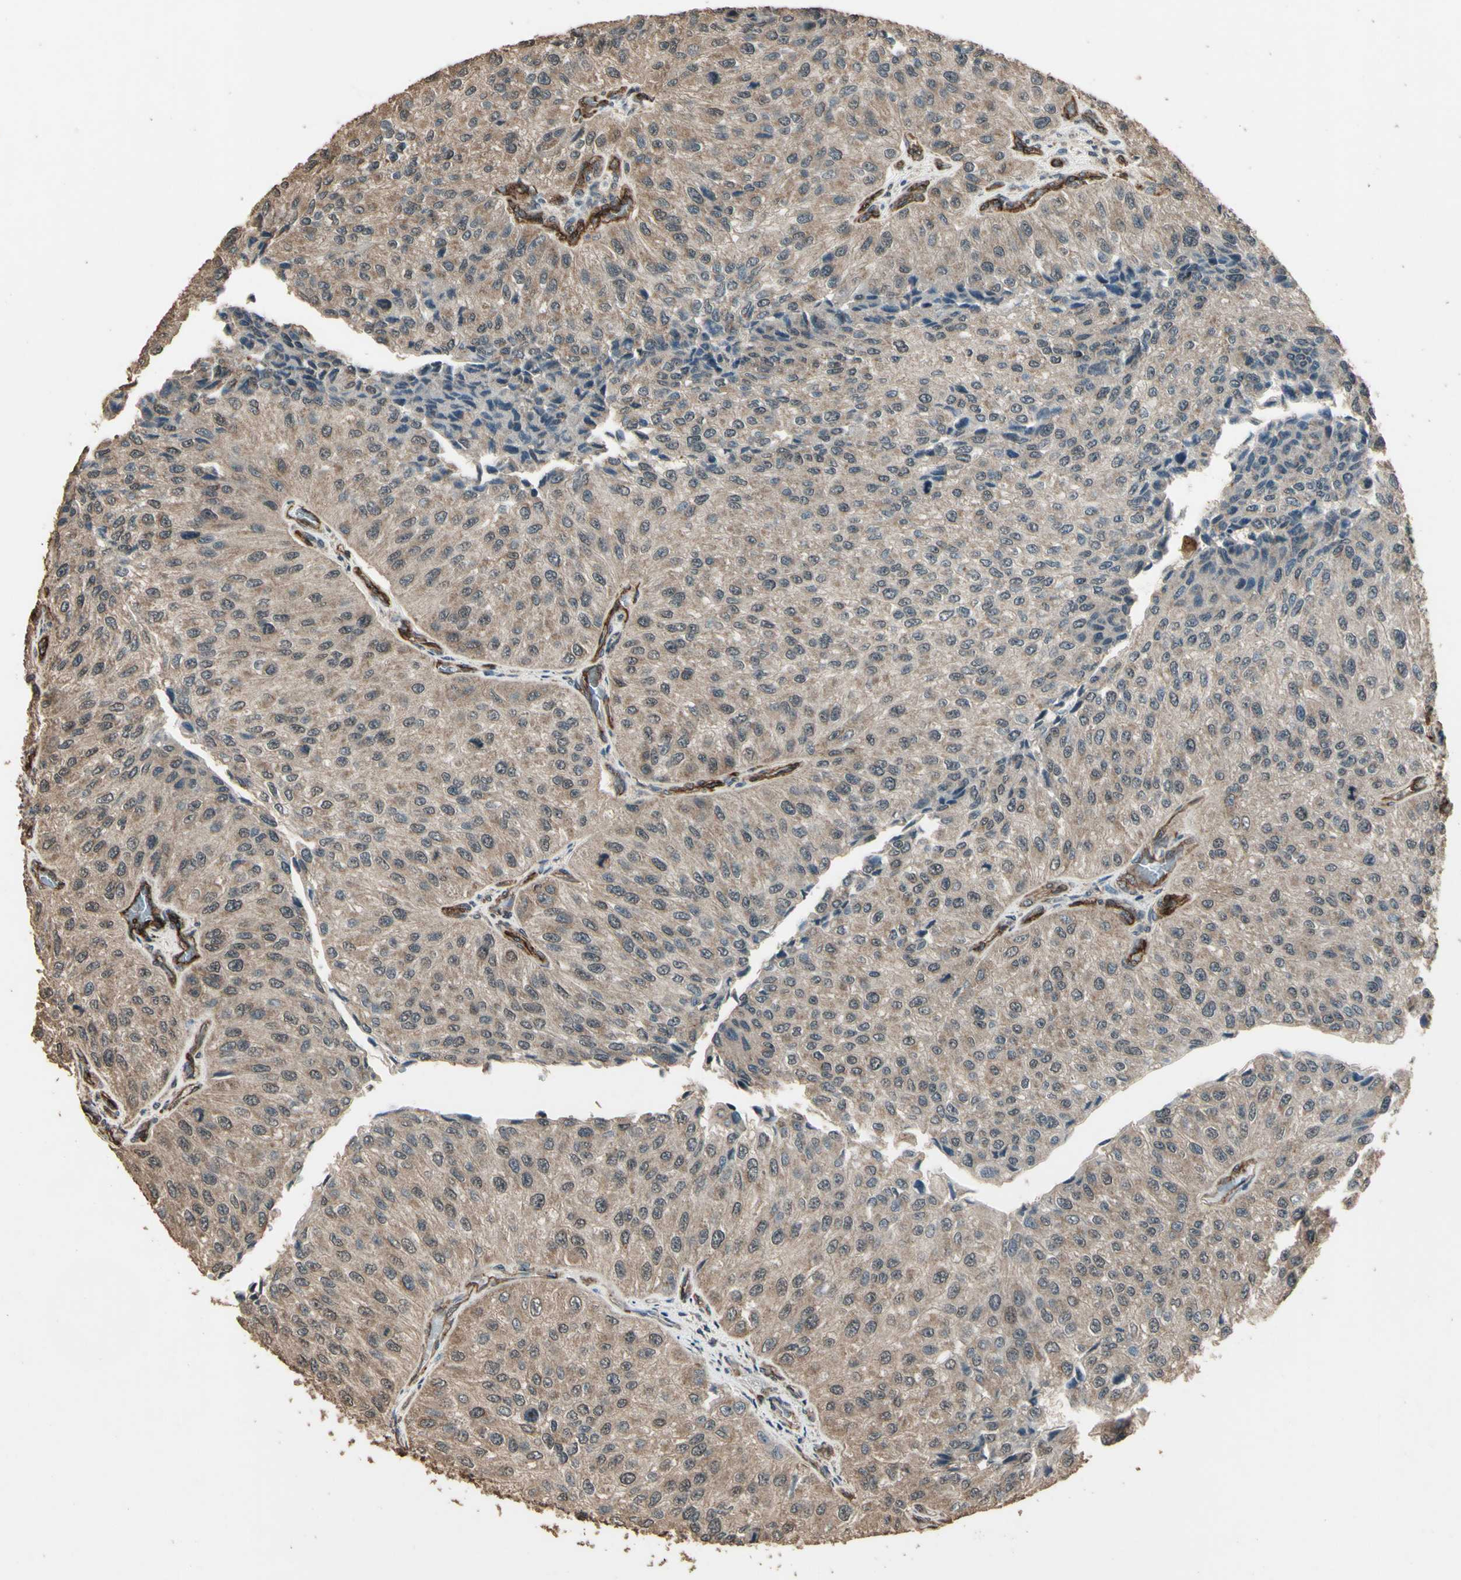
{"staining": {"intensity": "weak", "quantity": ">75%", "location": "cytoplasmic/membranous"}, "tissue": "urothelial cancer", "cell_type": "Tumor cells", "image_type": "cancer", "snomed": [{"axis": "morphology", "description": "Urothelial carcinoma, High grade"}, {"axis": "topography", "description": "Kidney"}, {"axis": "topography", "description": "Urinary bladder"}], "caption": "High-grade urothelial carcinoma stained for a protein (brown) demonstrates weak cytoplasmic/membranous positive staining in approximately >75% of tumor cells.", "gene": "TSPO", "patient": {"sex": "male", "age": 77}}